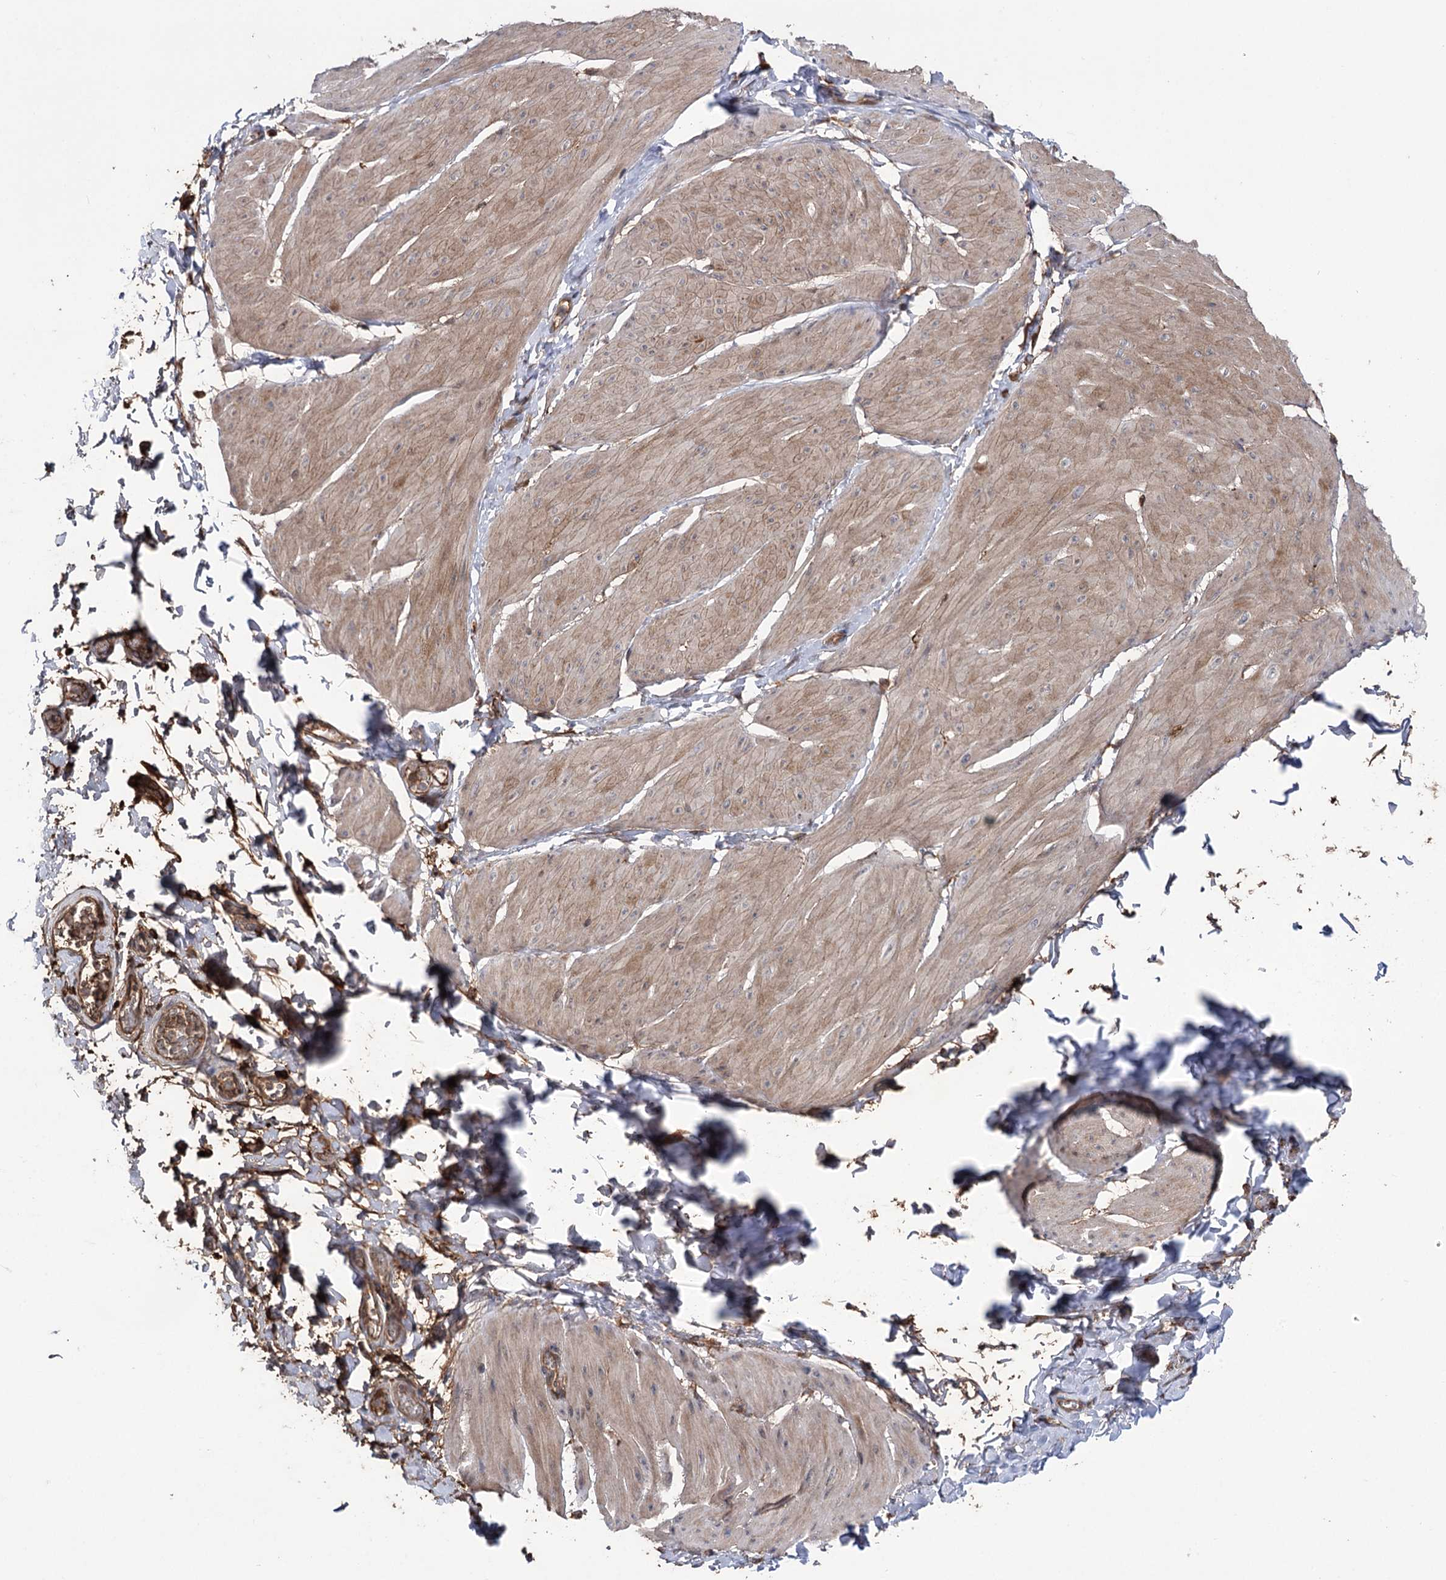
{"staining": {"intensity": "moderate", "quantity": ">75%", "location": "cytoplasmic/membranous,nuclear"}, "tissue": "smooth muscle", "cell_type": "Smooth muscle cells", "image_type": "normal", "snomed": [{"axis": "morphology", "description": "Urothelial carcinoma, High grade"}, {"axis": "topography", "description": "Urinary bladder"}], "caption": "Brown immunohistochemical staining in normal smooth muscle demonstrates moderate cytoplasmic/membranous,nuclear staining in approximately >75% of smooth muscle cells. (DAB IHC, brown staining for protein, blue staining for nuclei).", "gene": "OTUD1", "patient": {"sex": "male", "age": 46}}